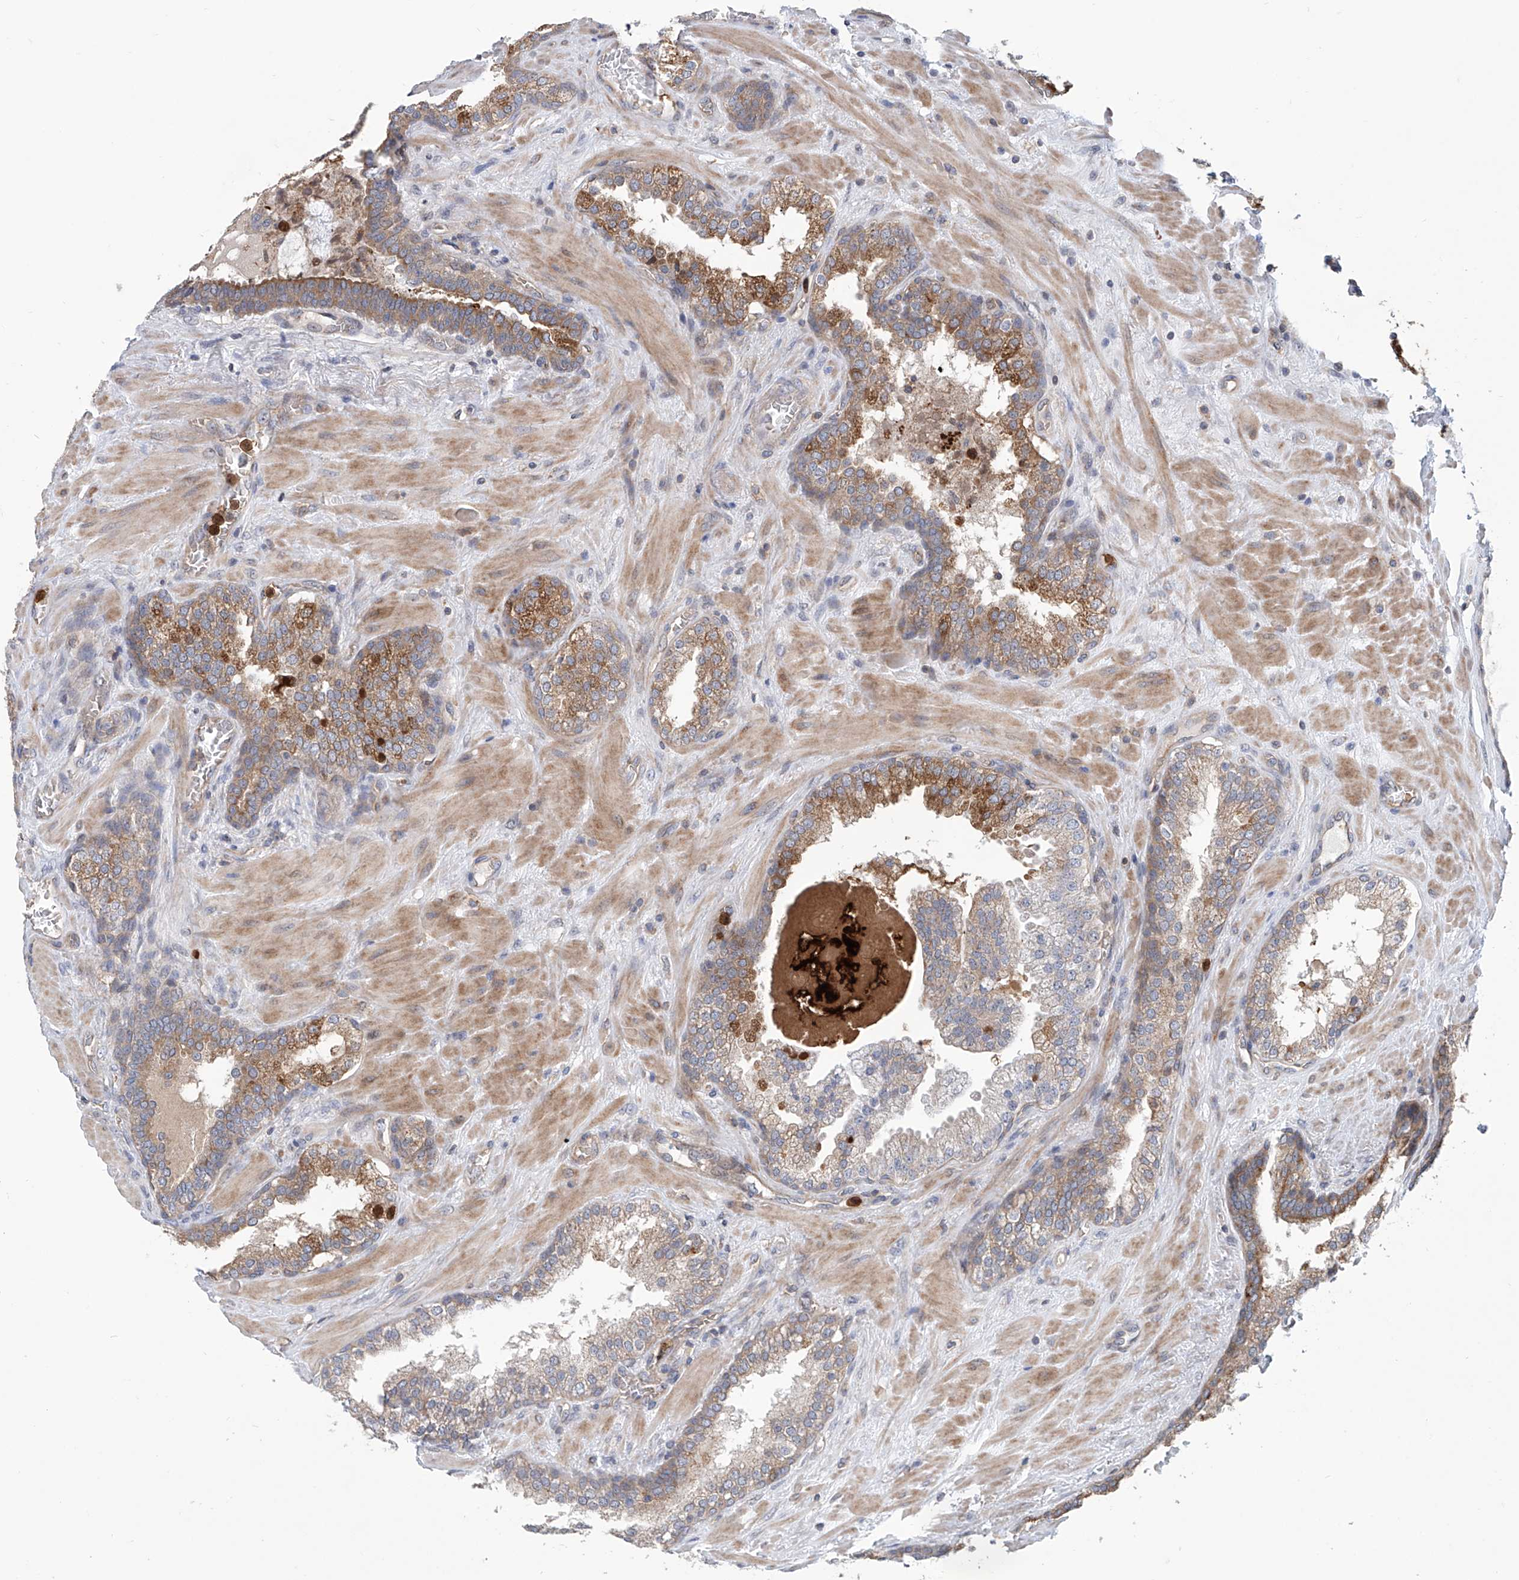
{"staining": {"intensity": "moderate", "quantity": "<25%", "location": "cytoplasmic/membranous"}, "tissue": "prostate cancer", "cell_type": "Tumor cells", "image_type": "cancer", "snomed": [{"axis": "morphology", "description": "Adenocarcinoma, Low grade"}, {"axis": "topography", "description": "Prostate"}], "caption": "Brown immunohistochemical staining in human prostate low-grade adenocarcinoma shows moderate cytoplasmic/membranous expression in approximately <25% of tumor cells.", "gene": "EIF2D", "patient": {"sex": "male", "age": 67}}